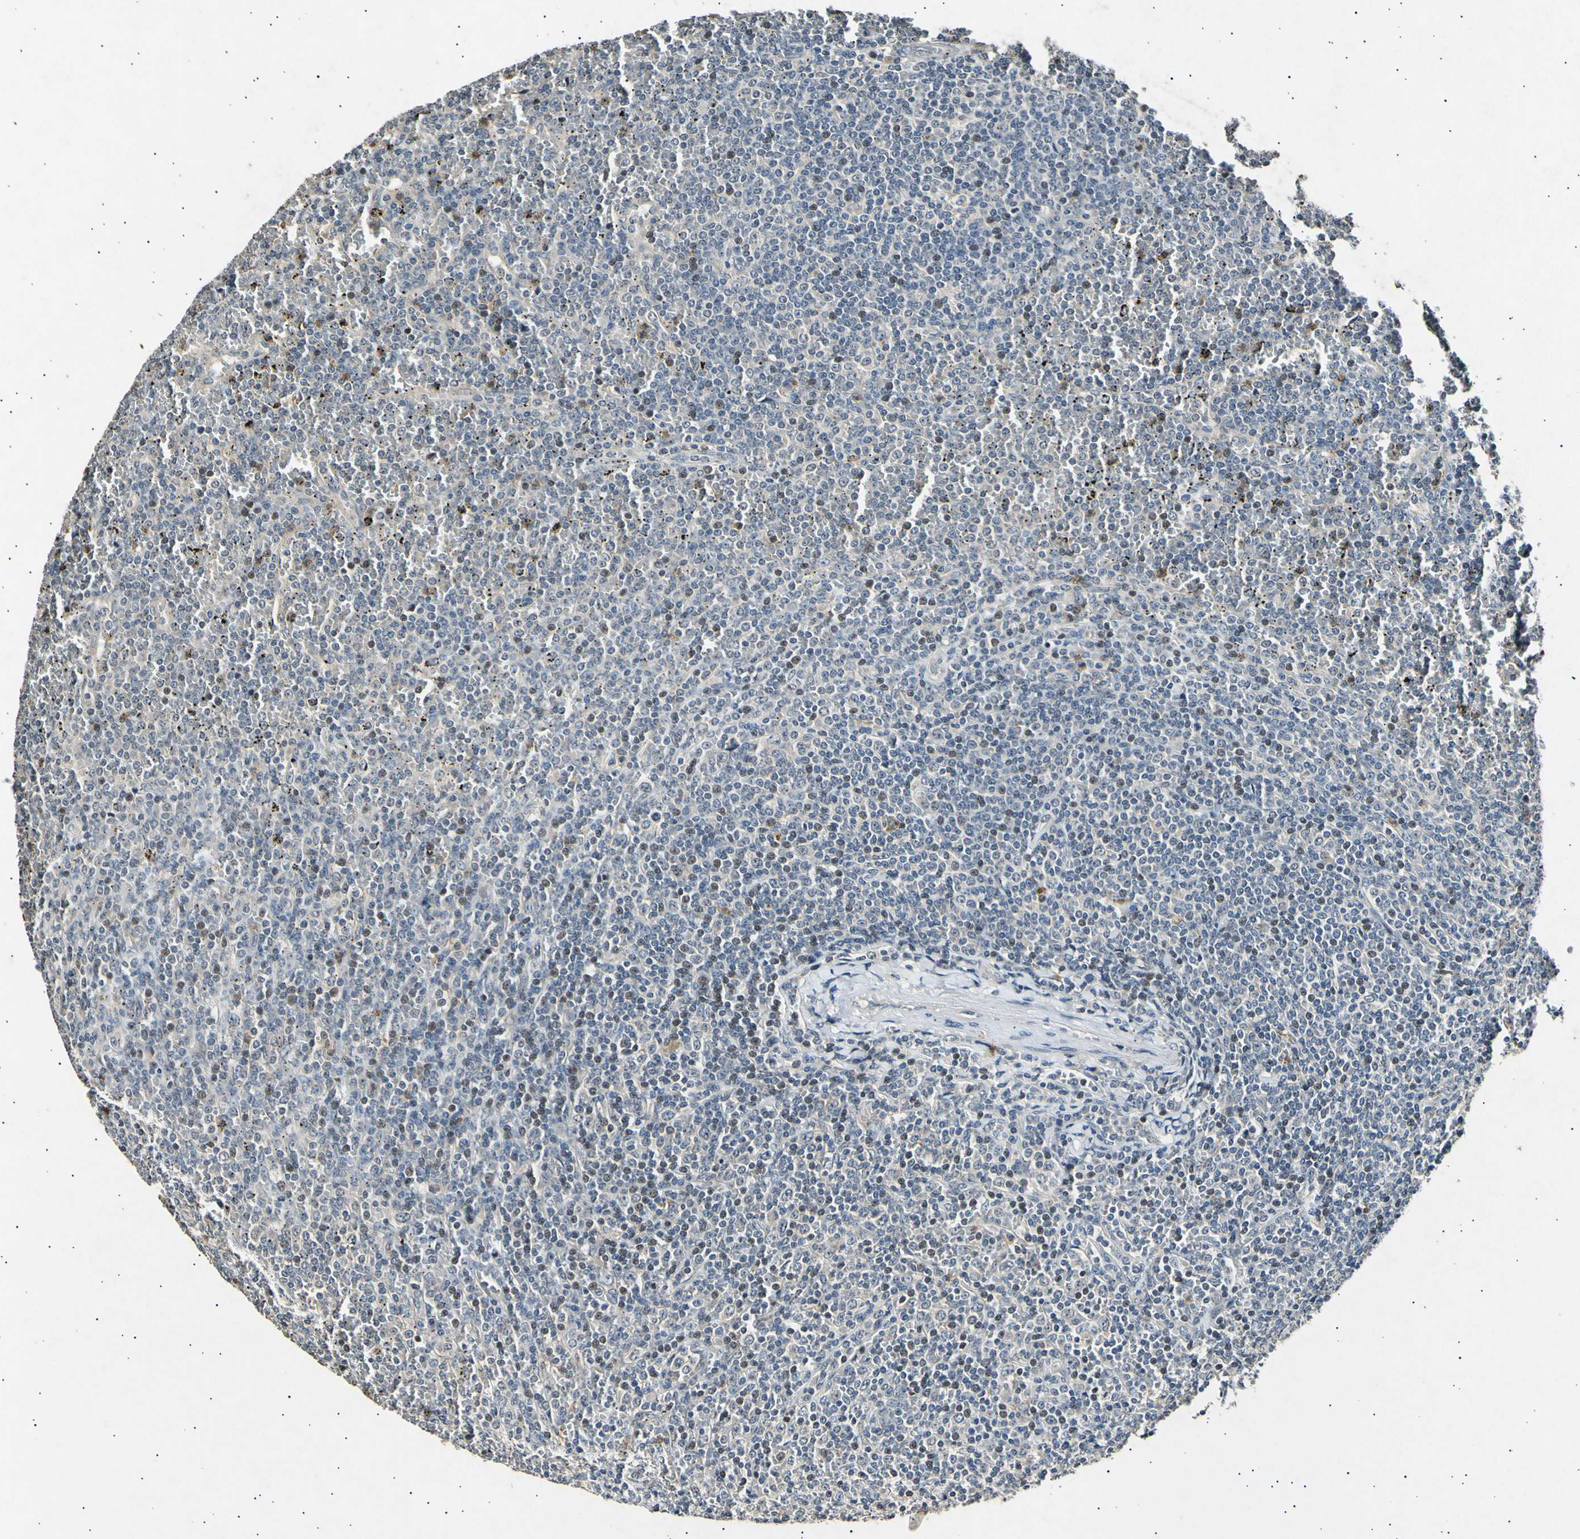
{"staining": {"intensity": "weak", "quantity": "<25%", "location": "cytoplasmic/membranous"}, "tissue": "lymphoma", "cell_type": "Tumor cells", "image_type": "cancer", "snomed": [{"axis": "morphology", "description": "Malignant lymphoma, non-Hodgkin's type, Low grade"}, {"axis": "topography", "description": "Spleen"}], "caption": "Histopathology image shows no significant protein expression in tumor cells of lymphoma.", "gene": "ADCY3", "patient": {"sex": "female", "age": 19}}